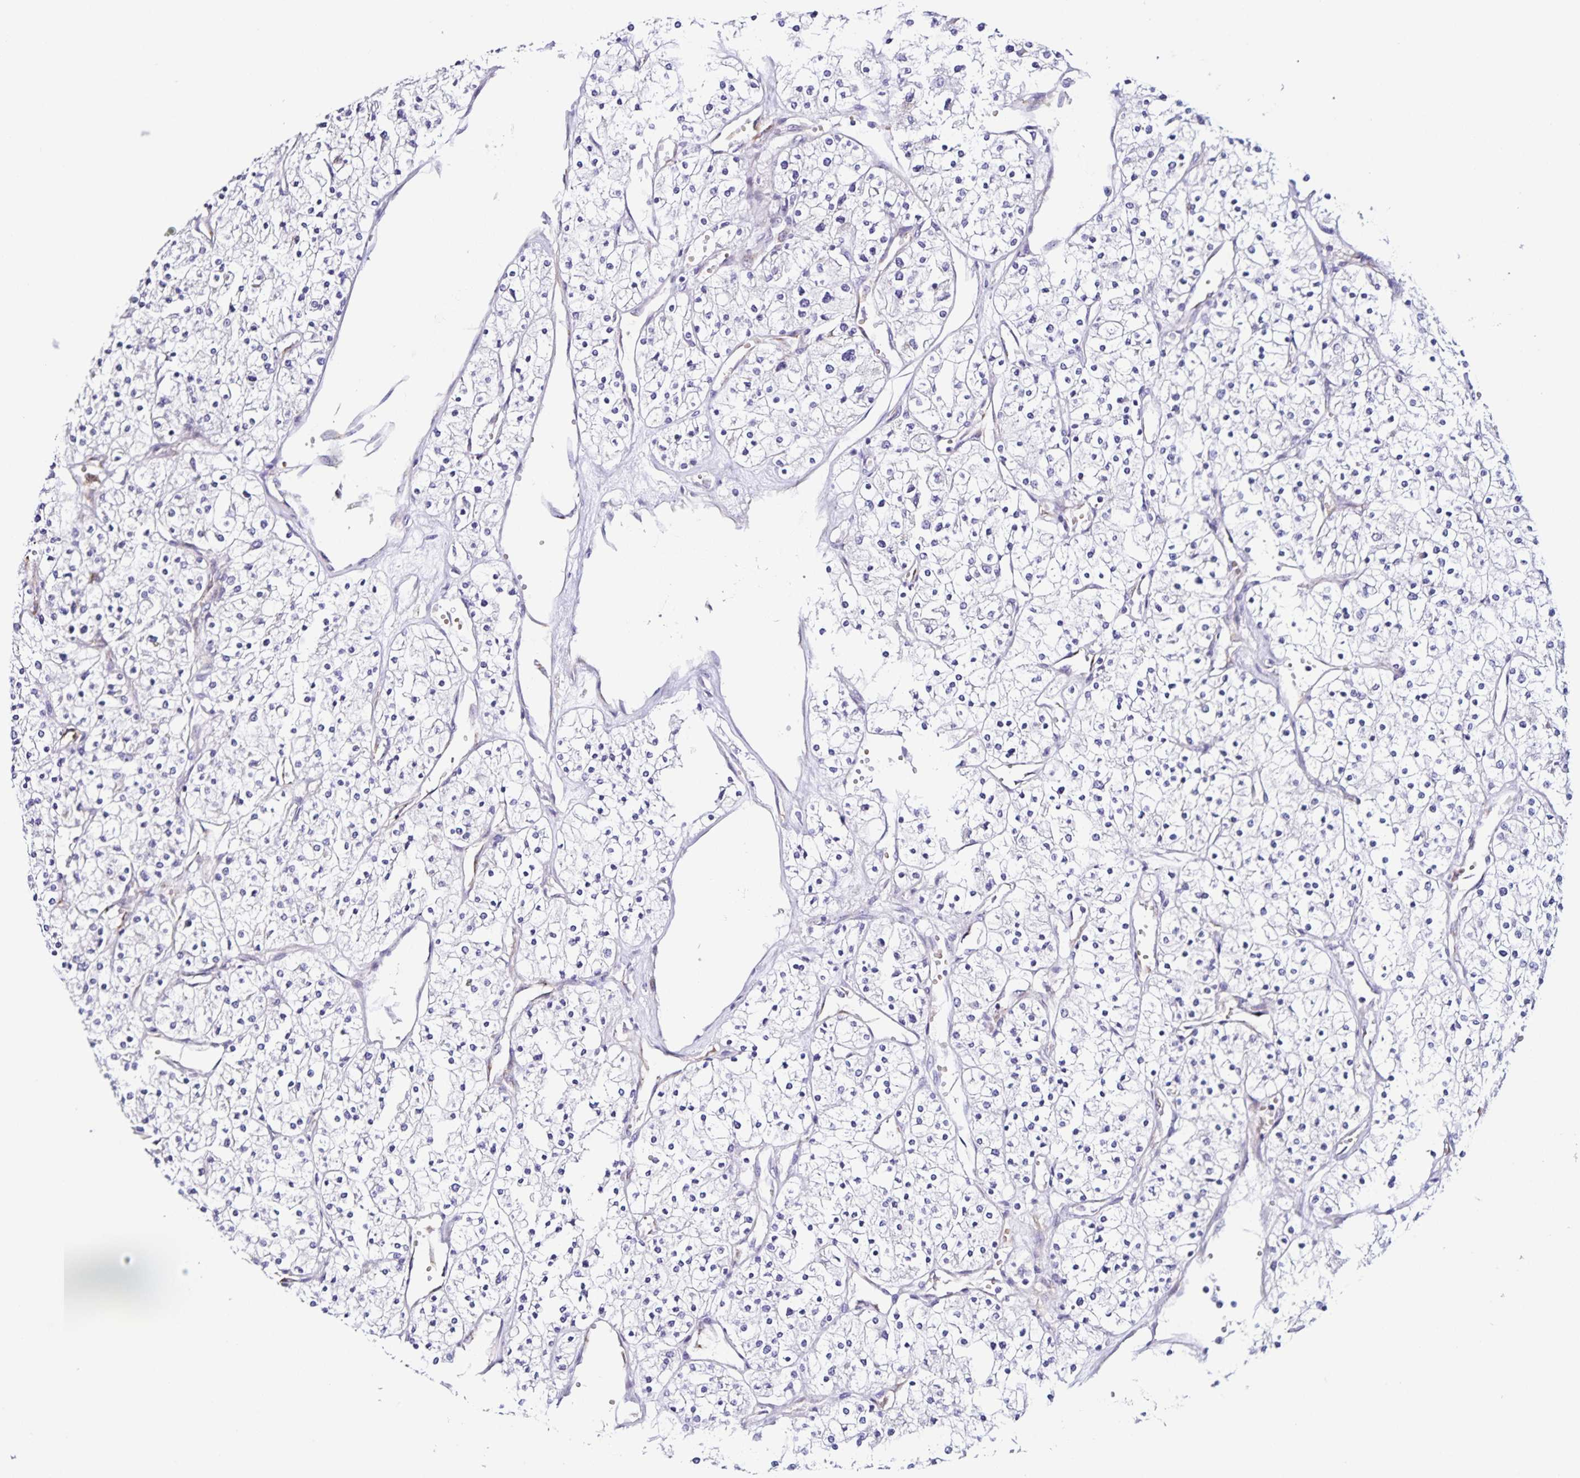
{"staining": {"intensity": "negative", "quantity": "none", "location": "none"}, "tissue": "renal cancer", "cell_type": "Tumor cells", "image_type": "cancer", "snomed": [{"axis": "morphology", "description": "Adenocarcinoma, NOS"}, {"axis": "topography", "description": "Kidney"}], "caption": "This is an IHC micrograph of human adenocarcinoma (renal). There is no expression in tumor cells.", "gene": "RNFT2", "patient": {"sex": "male", "age": 80}}